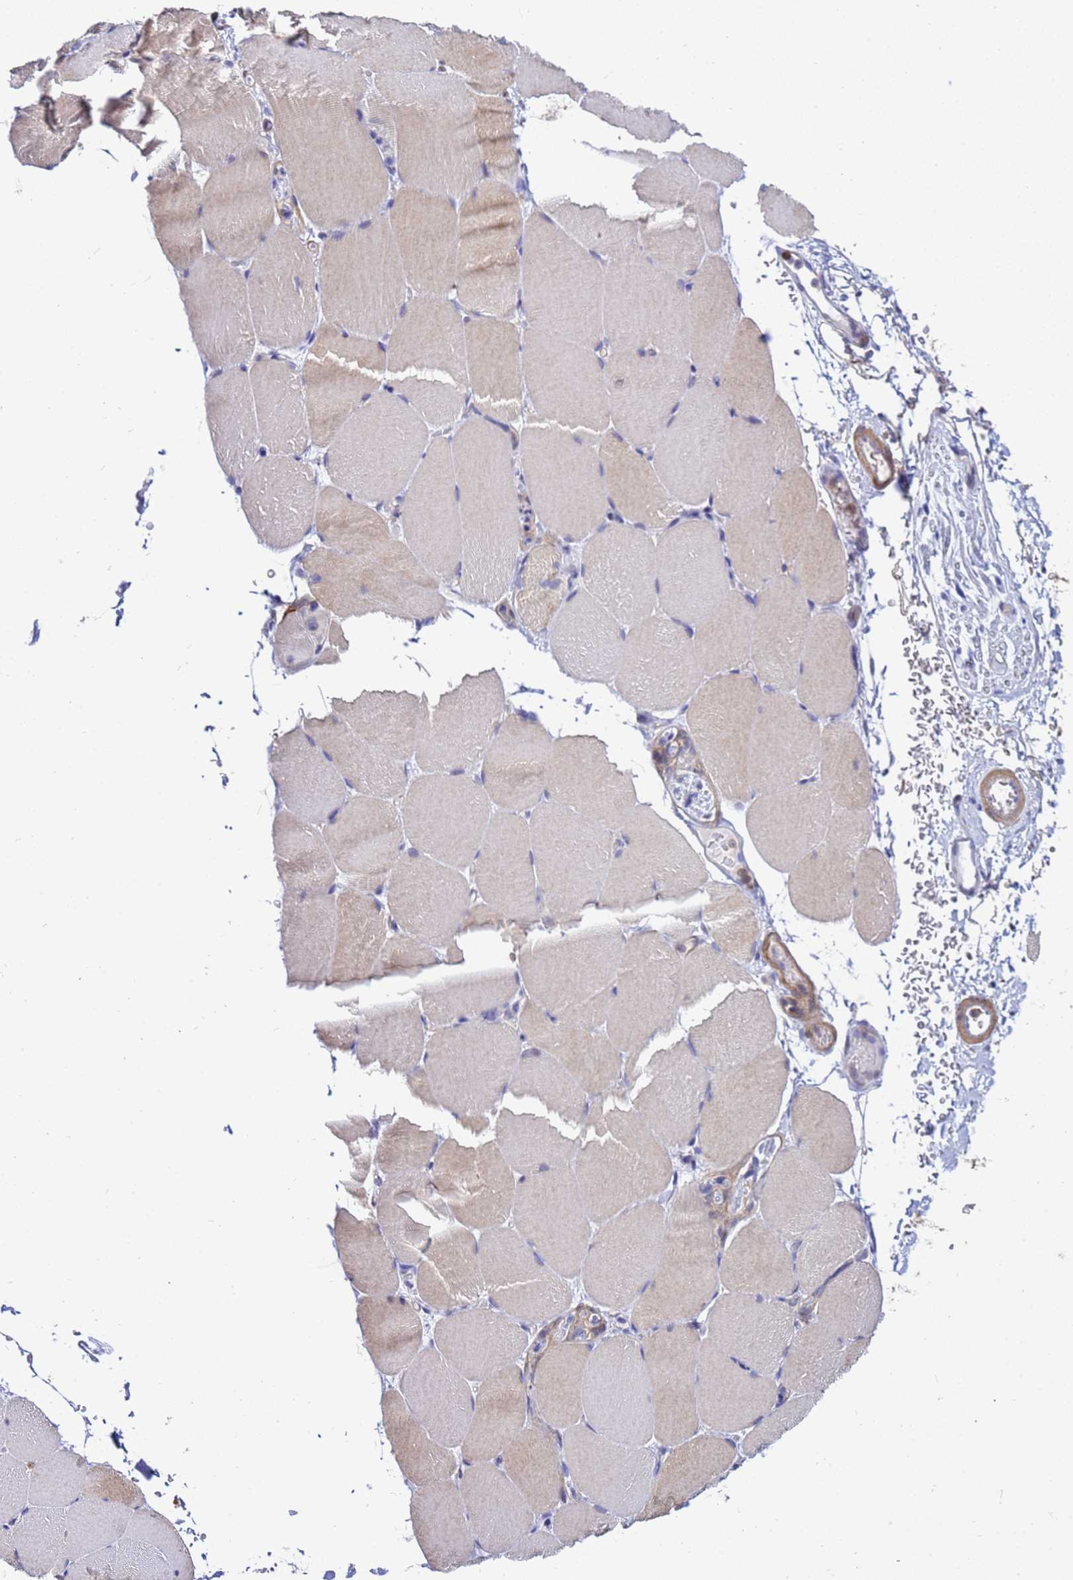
{"staining": {"intensity": "weak", "quantity": "25%-75%", "location": "cytoplasmic/membranous"}, "tissue": "skeletal muscle", "cell_type": "Myocytes", "image_type": "normal", "snomed": [{"axis": "morphology", "description": "Normal tissue, NOS"}, {"axis": "topography", "description": "Skeletal muscle"}, {"axis": "topography", "description": "Parathyroid gland"}], "caption": "About 25%-75% of myocytes in unremarkable skeletal muscle exhibit weak cytoplasmic/membranous protein expression as visualized by brown immunohistochemical staining.", "gene": "DBNDD2", "patient": {"sex": "female", "age": 37}}